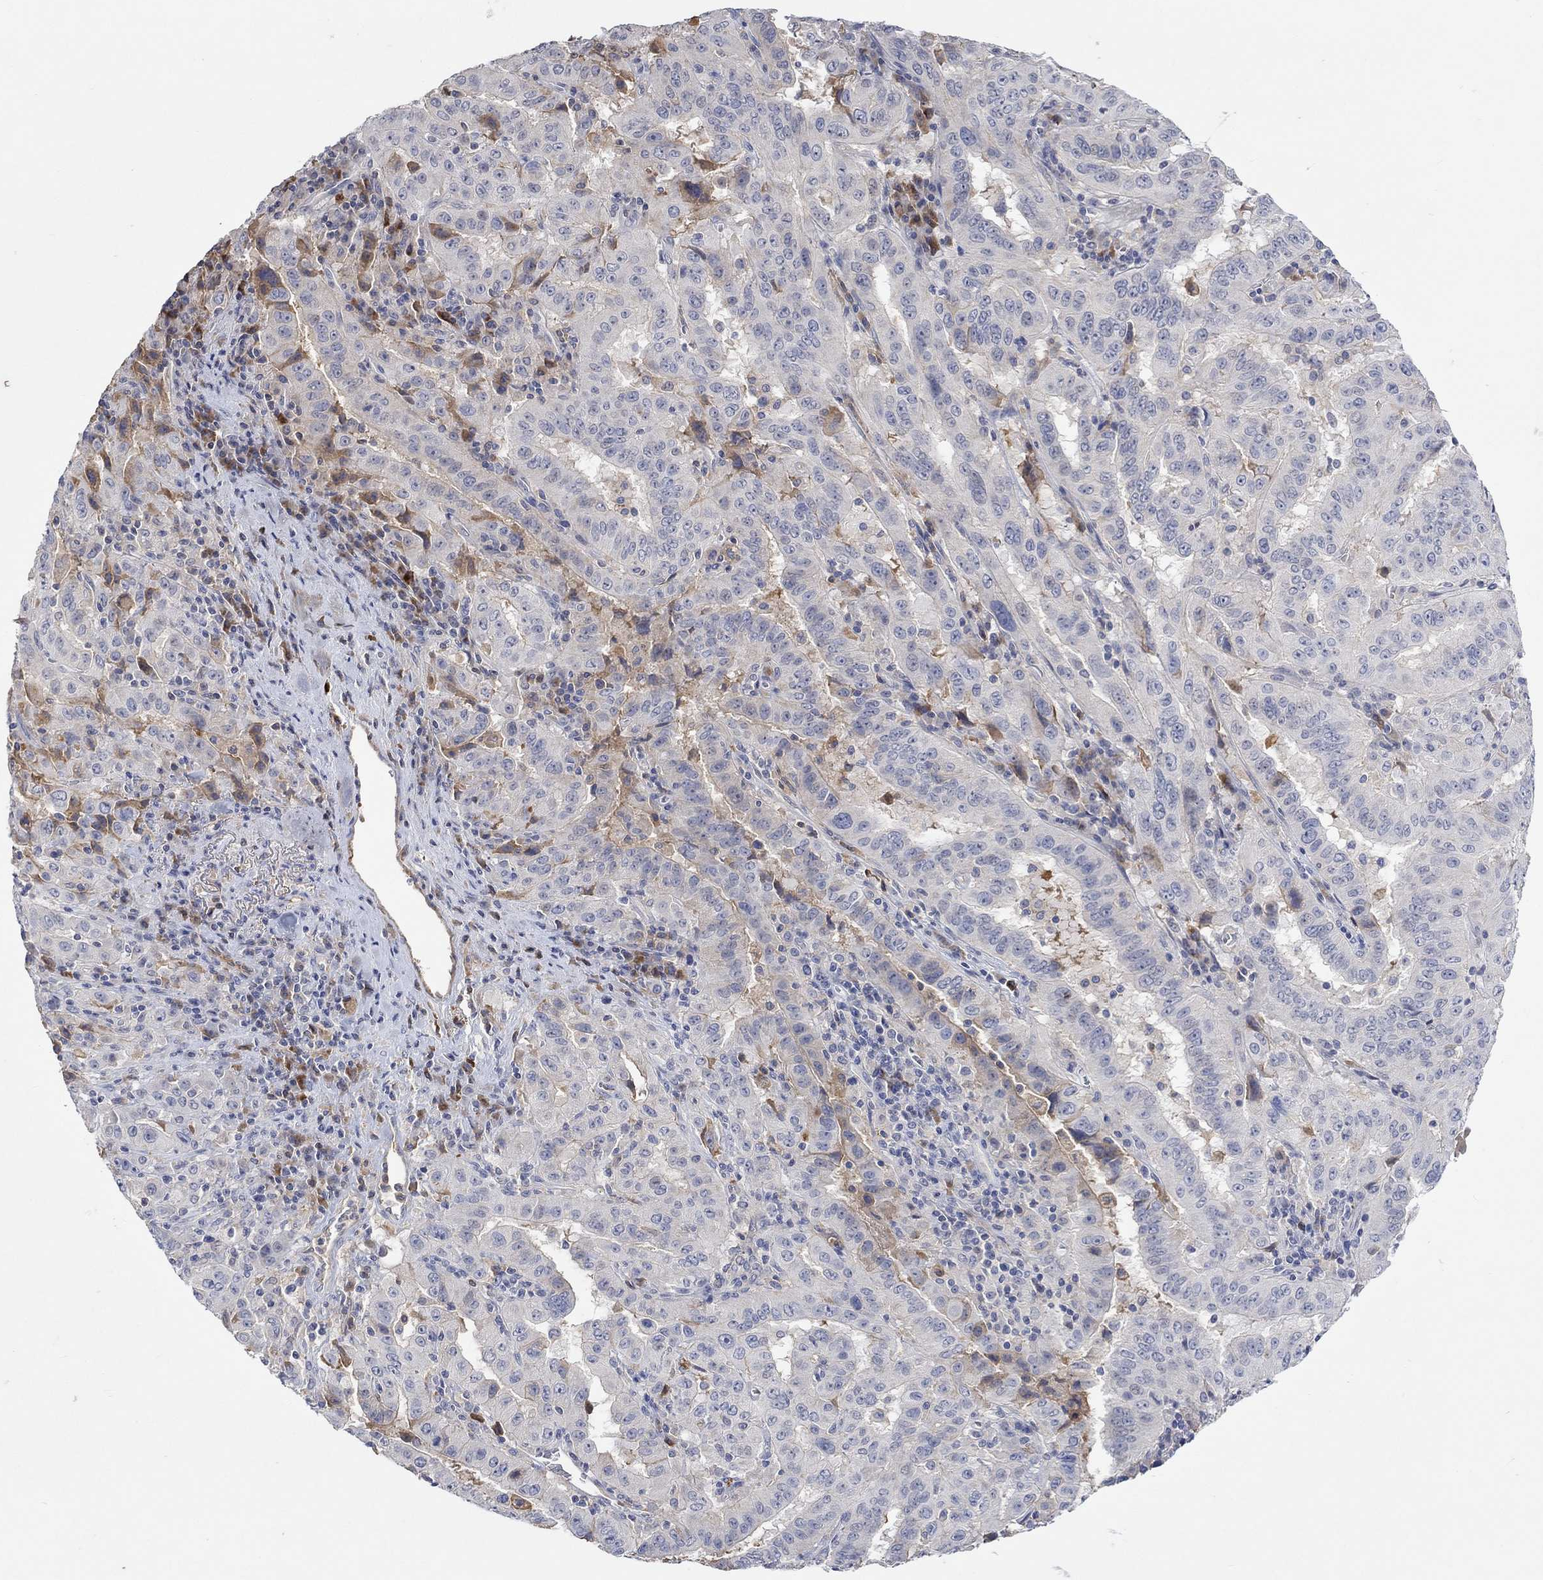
{"staining": {"intensity": "weak", "quantity": "<25%", "location": "cytoplasmic/membranous"}, "tissue": "pancreatic cancer", "cell_type": "Tumor cells", "image_type": "cancer", "snomed": [{"axis": "morphology", "description": "Adenocarcinoma, NOS"}, {"axis": "topography", "description": "Pancreas"}], "caption": "Tumor cells show no significant positivity in pancreatic cancer (adenocarcinoma). (IHC, brightfield microscopy, high magnification).", "gene": "MSTN", "patient": {"sex": "male", "age": 63}}